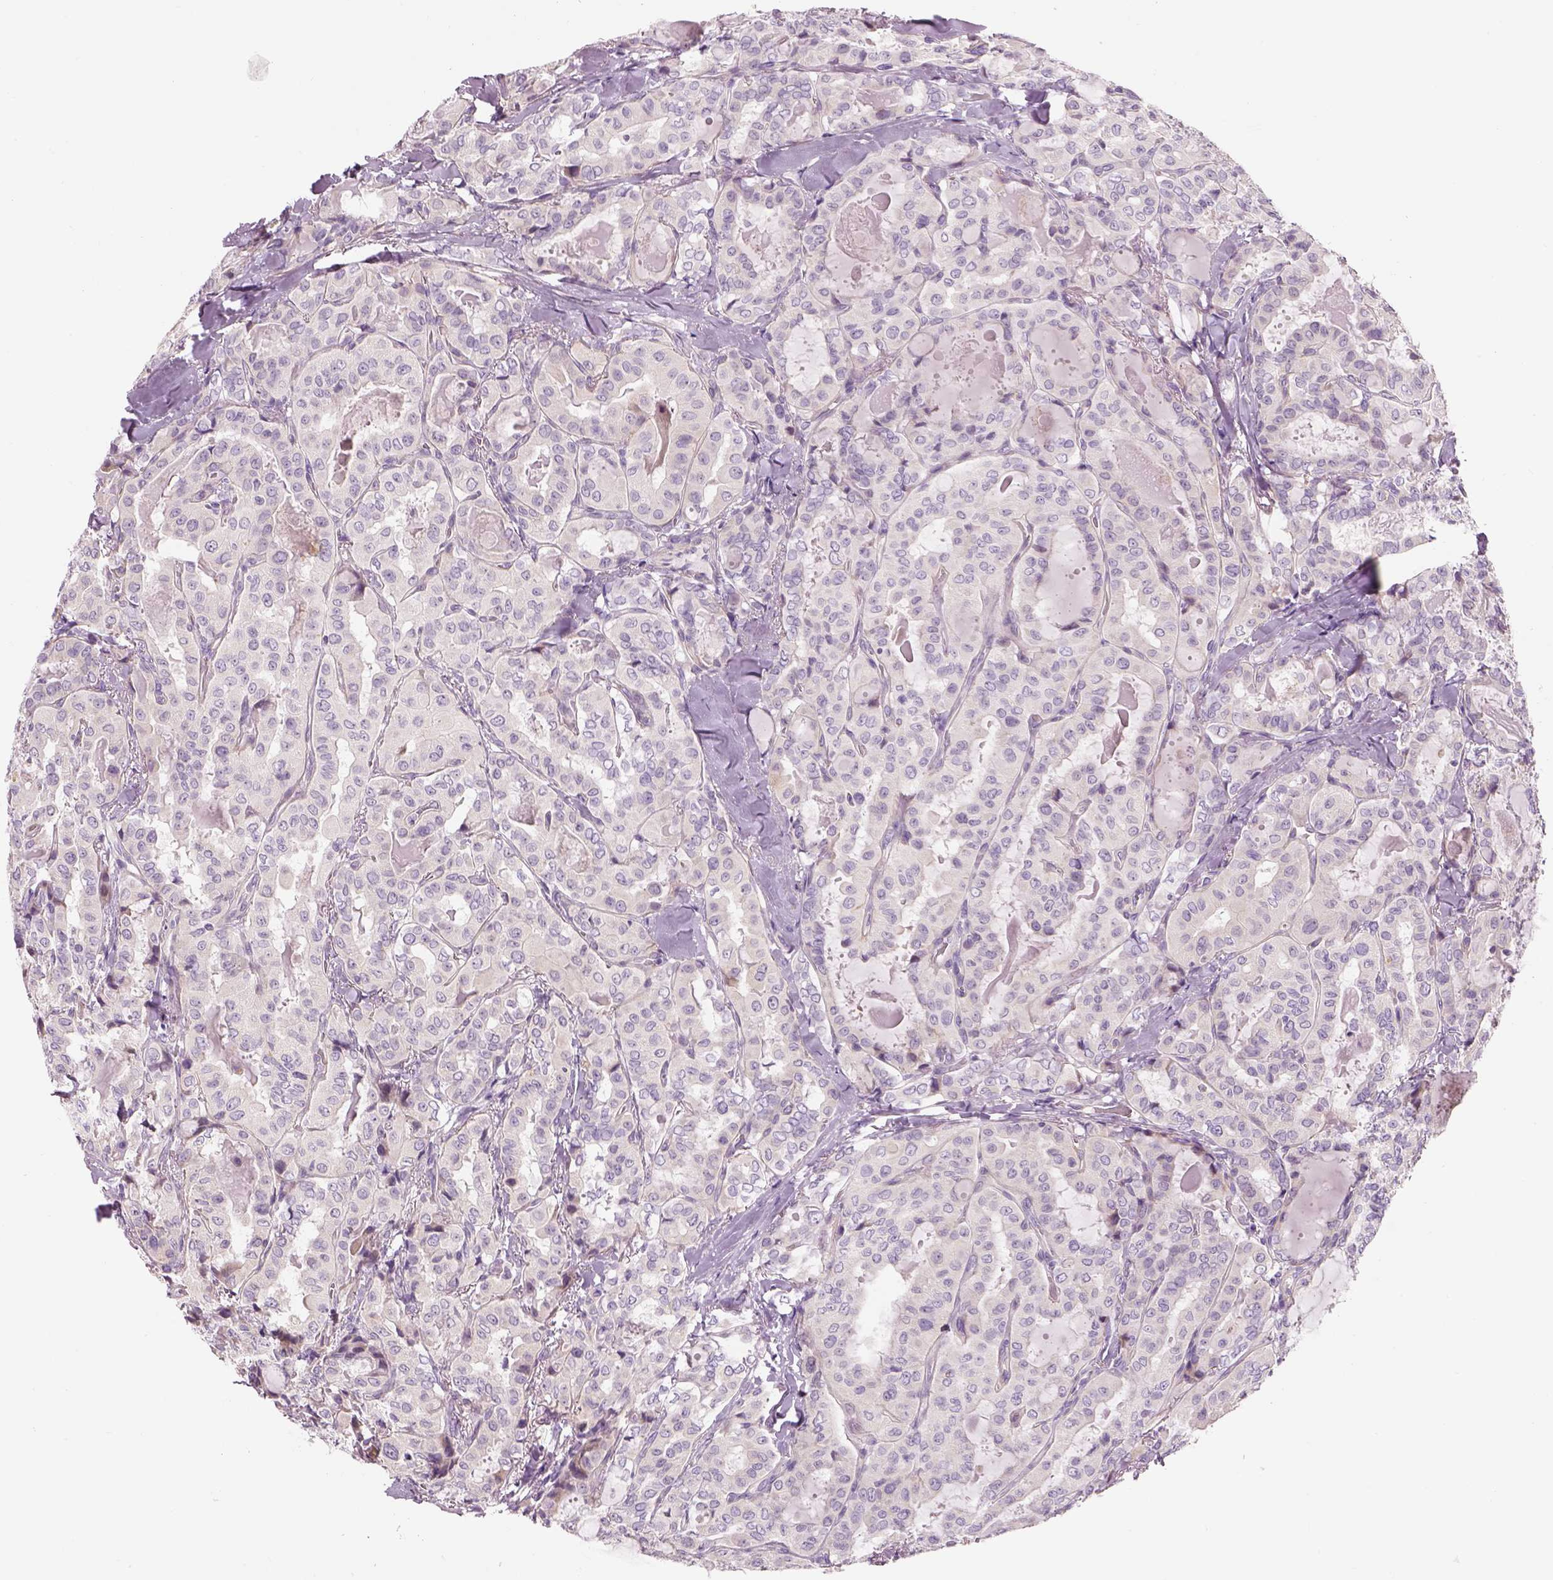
{"staining": {"intensity": "negative", "quantity": "none", "location": "none"}, "tissue": "thyroid cancer", "cell_type": "Tumor cells", "image_type": "cancer", "snomed": [{"axis": "morphology", "description": "Papillary adenocarcinoma, NOS"}, {"axis": "topography", "description": "Thyroid gland"}], "caption": "There is no significant expression in tumor cells of thyroid cancer (papillary adenocarcinoma).", "gene": "IFT52", "patient": {"sex": "female", "age": 41}}